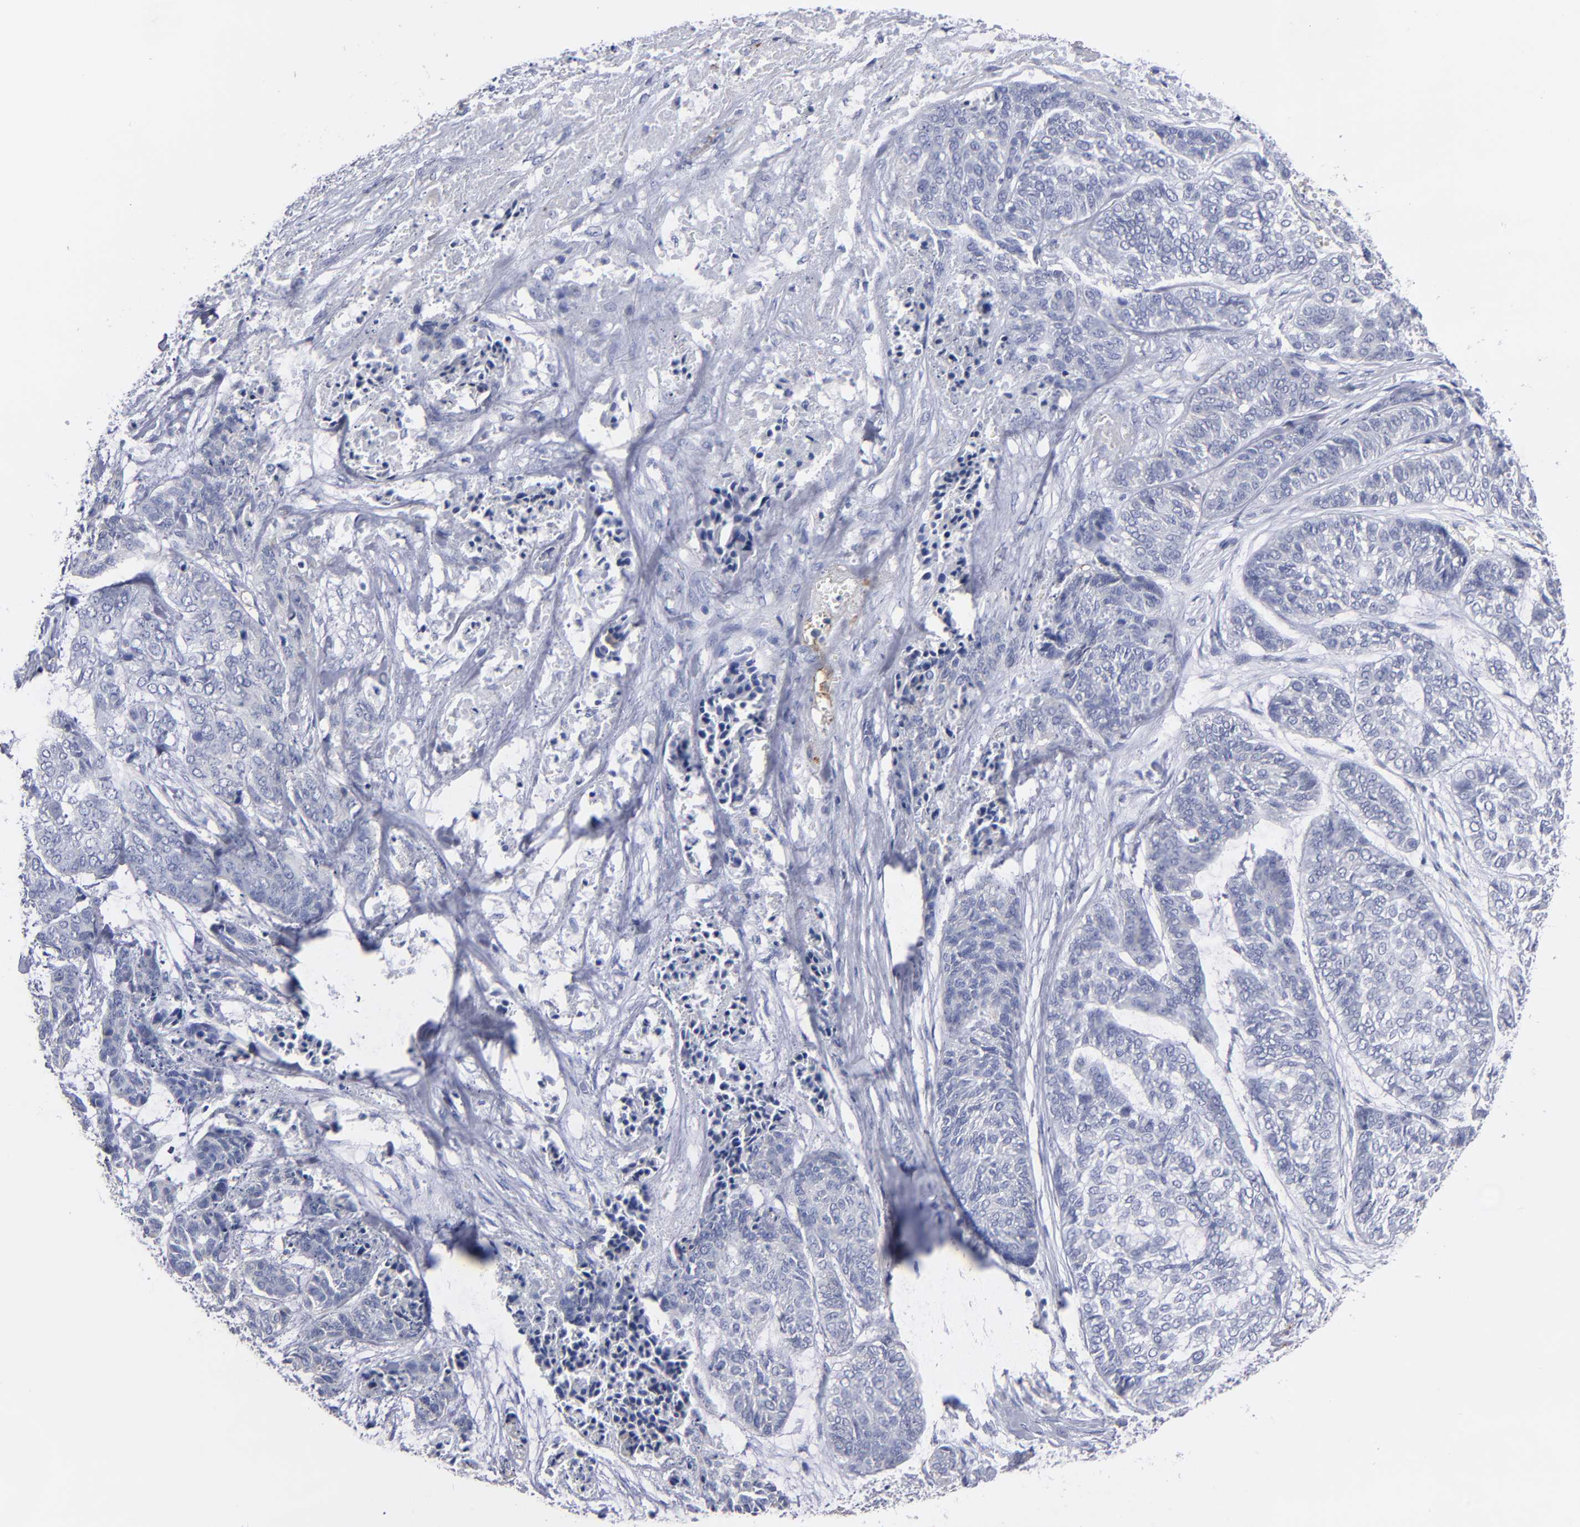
{"staining": {"intensity": "negative", "quantity": "none", "location": "none"}, "tissue": "skin cancer", "cell_type": "Tumor cells", "image_type": "cancer", "snomed": [{"axis": "morphology", "description": "Basal cell carcinoma"}, {"axis": "topography", "description": "Skin"}], "caption": "Protein analysis of skin cancer (basal cell carcinoma) exhibits no significant positivity in tumor cells.", "gene": "TM4SF1", "patient": {"sex": "female", "age": 64}}